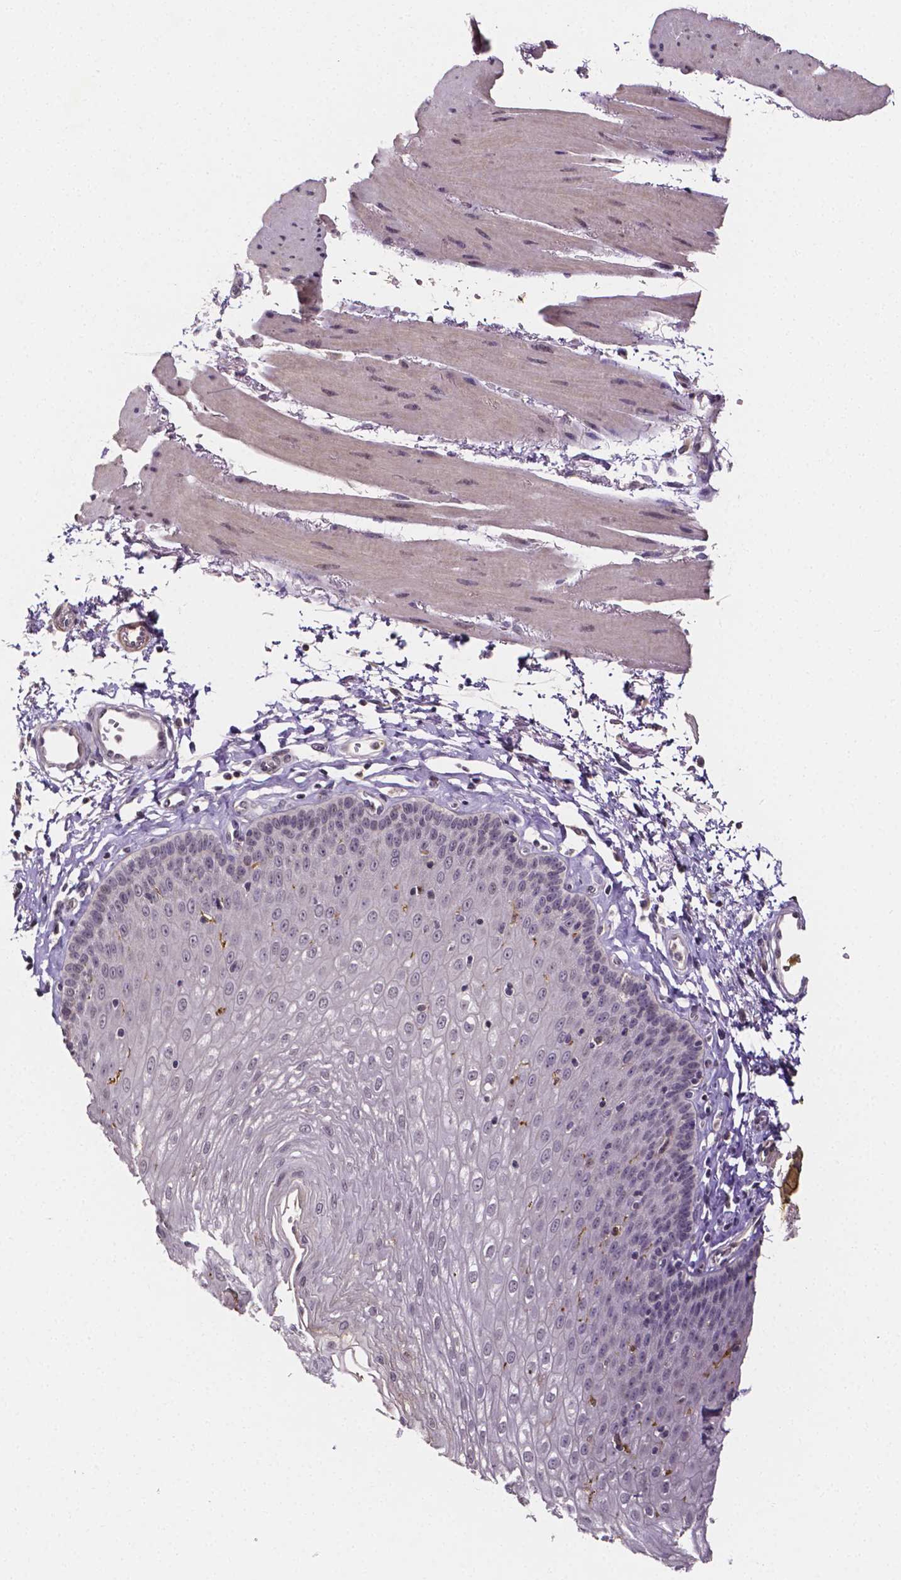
{"staining": {"intensity": "negative", "quantity": "none", "location": "none"}, "tissue": "esophagus", "cell_type": "Squamous epithelial cells", "image_type": "normal", "snomed": [{"axis": "morphology", "description": "Normal tissue, NOS"}, {"axis": "topography", "description": "Esophagus"}], "caption": "The histopathology image exhibits no staining of squamous epithelial cells in benign esophagus. (Brightfield microscopy of DAB immunohistochemistry at high magnification).", "gene": "NRGN", "patient": {"sex": "female", "age": 81}}